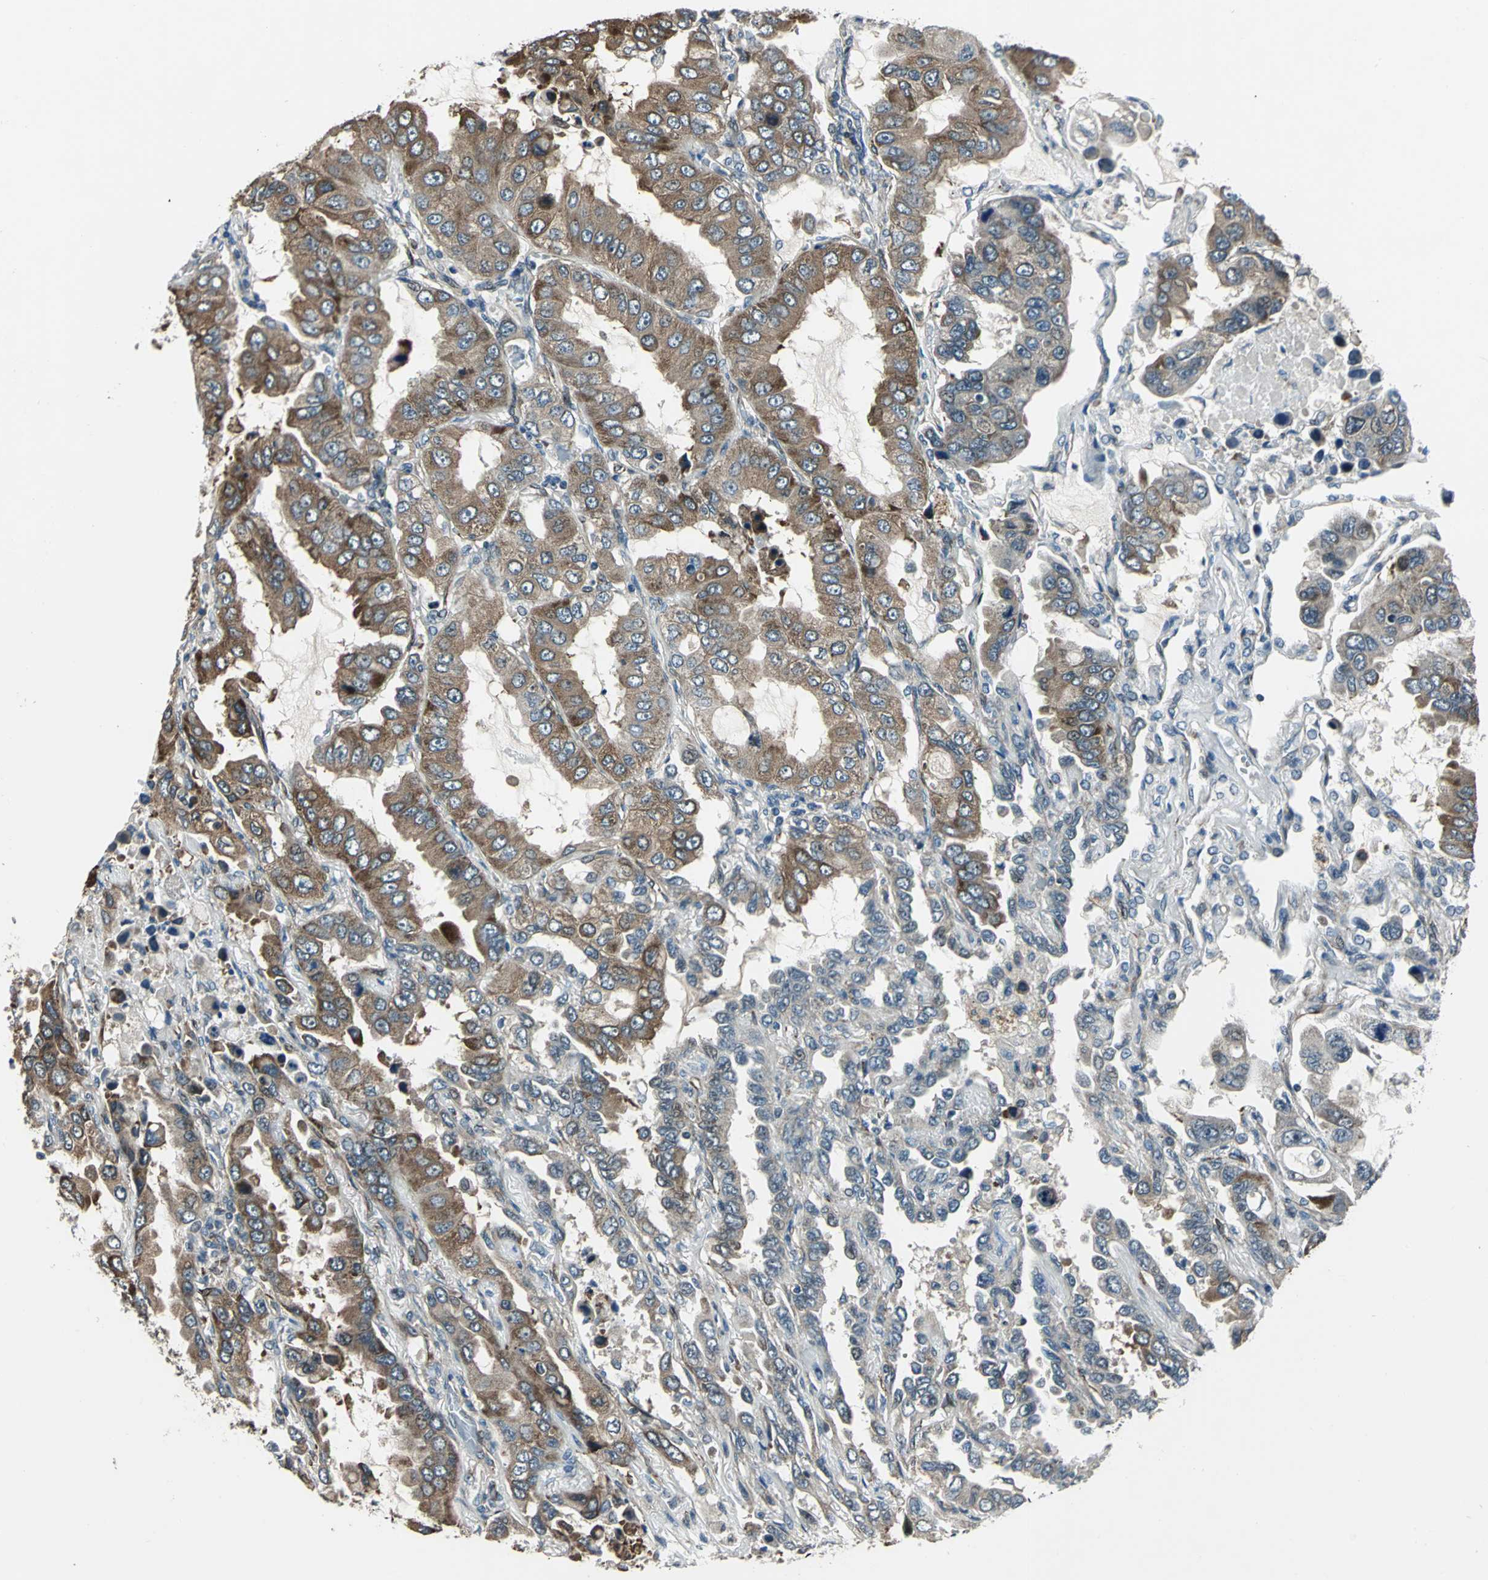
{"staining": {"intensity": "strong", "quantity": "25%-75%", "location": "cytoplasmic/membranous"}, "tissue": "lung cancer", "cell_type": "Tumor cells", "image_type": "cancer", "snomed": [{"axis": "morphology", "description": "Adenocarcinoma, NOS"}, {"axis": "topography", "description": "Lung"}], "caption": "This image reveals lung cancer stained with immunohistochemistry to label a protein in brown. The cytoplasmic/membranous of tumor cells show strong positivity for the protein. Nuclei are counter-stained blue.", "gene": "EXD2", "patient": {"sex": "male", "age": 64}}